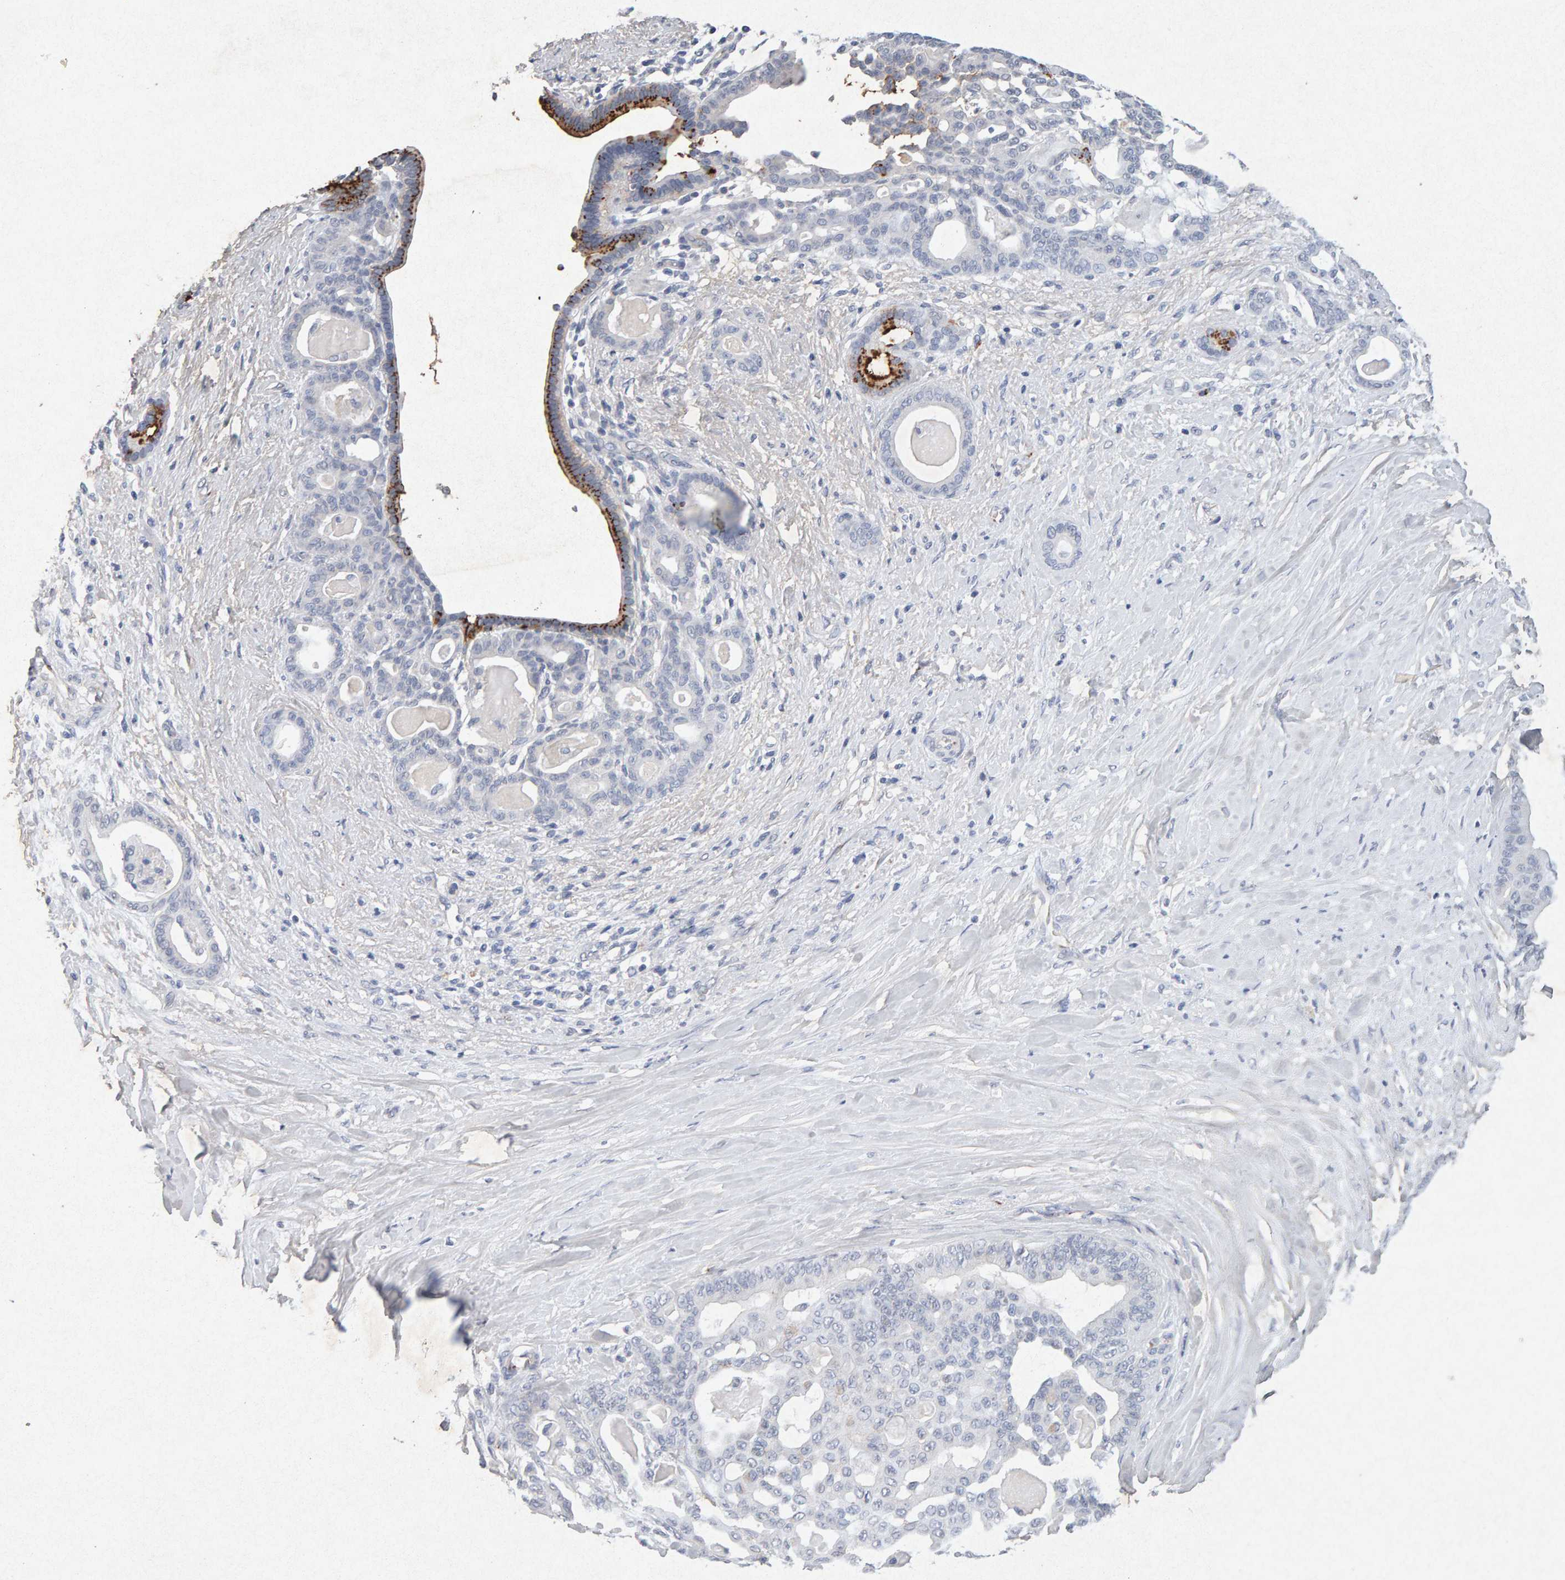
{"staining": {"intensity": "strong", "quantity": "<25%", "location": "cytoplasmic/membranous"}, "tissue": "pancreatic cancer", "cell_type": "Tumor cells", "image_type": "cancer", "snomed": [{"axis": "morphology", "description": "Adenocarcinoma, NOS"}, {"axis": "topography", "description": "Pancreas"}], "caption": "Immunohistochemistry (DAB (3,3'-diaminobenzidine)) staining of human pancreatic cancer demonstrates strong cytoplasmic/membranous protein staining in about <25% of tumor cells.", "gene": "PTPRM", "patient": {"sex": "male", "age": 63}}